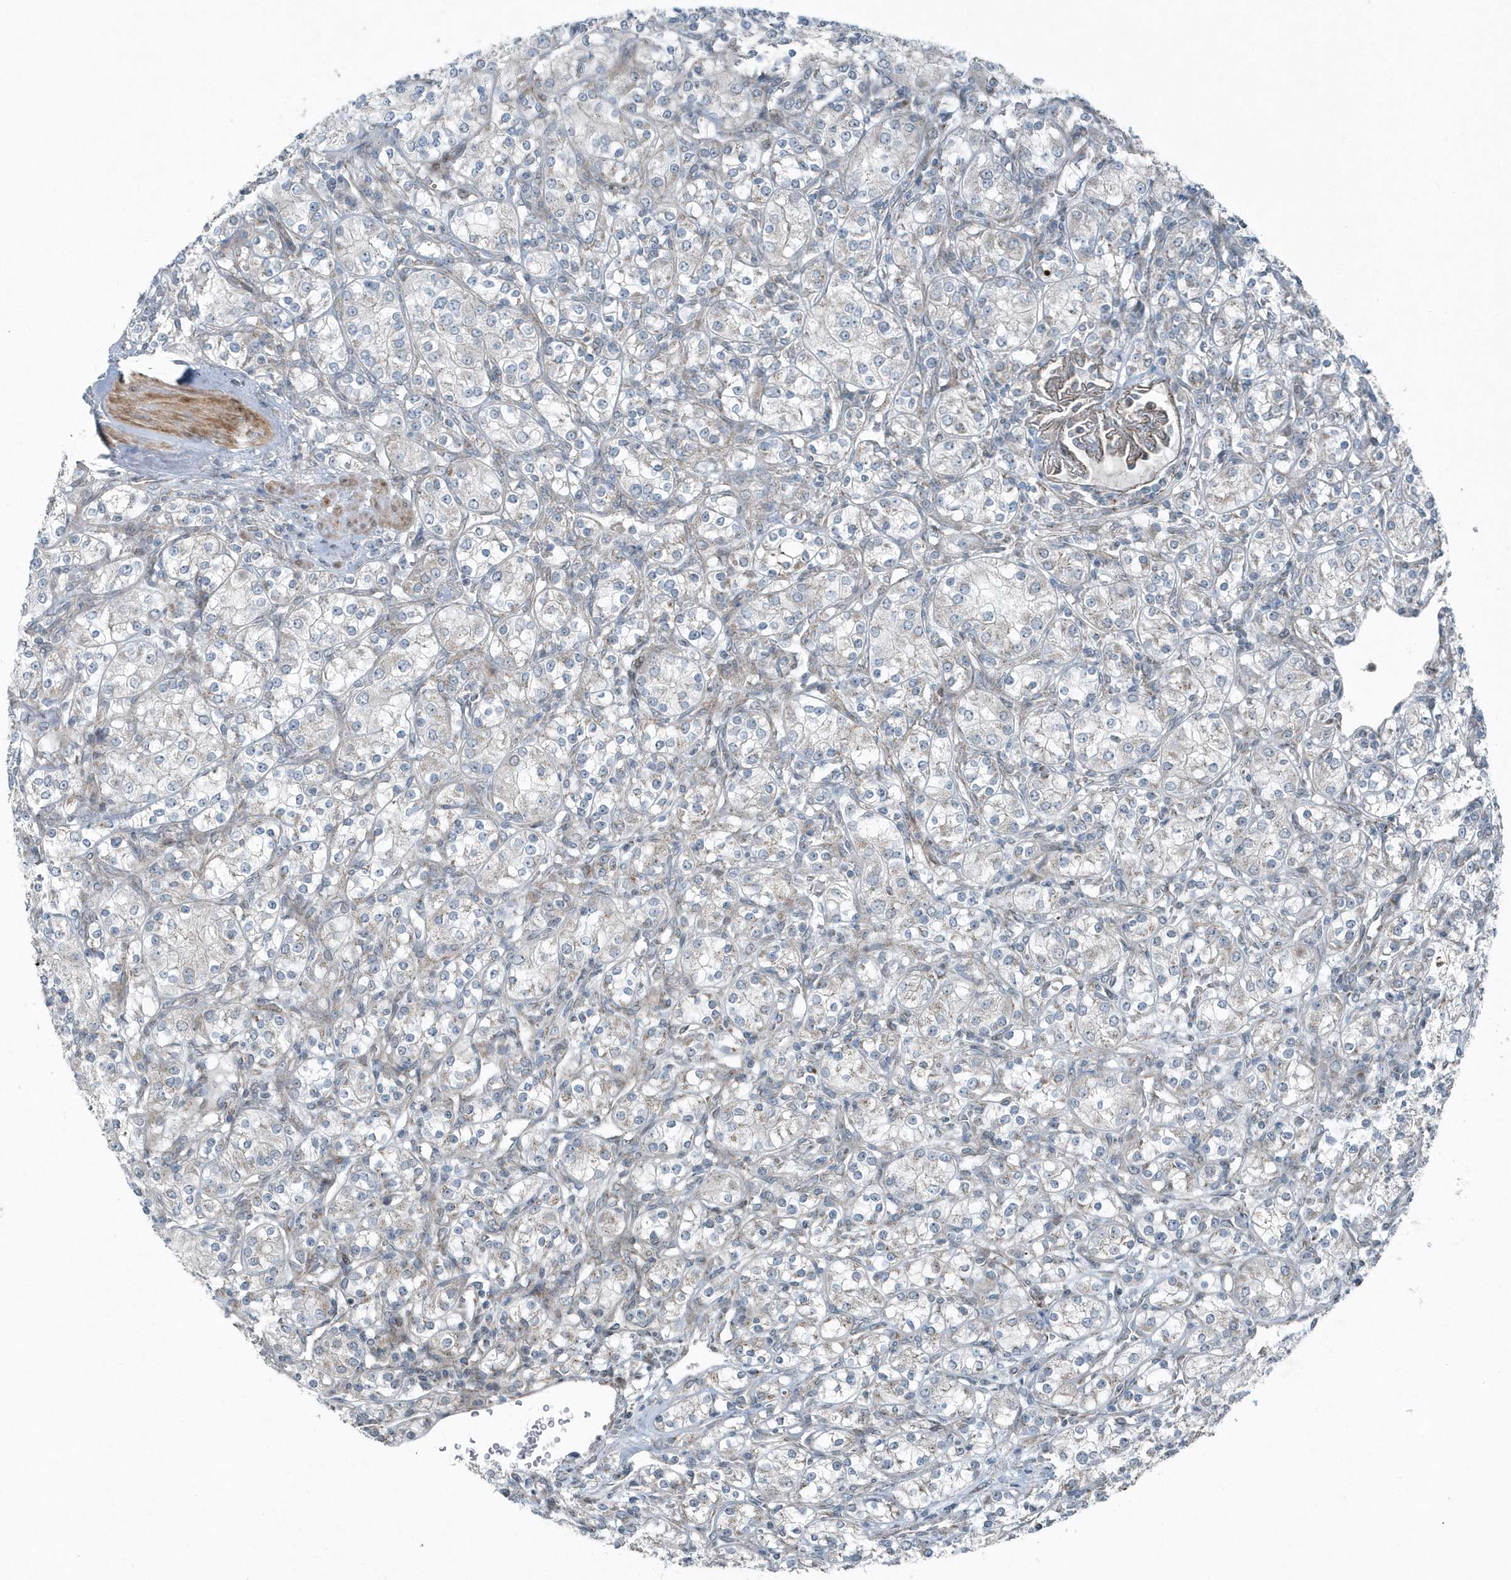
{"staining": {"intensity": "negative", "quantity": "none", "location": "none"}, "tissue": "renal cancer", "cell_type": "Tumor cells", "image_type": "cancer", "snomed": [{"axis": "morphology", "description": "Adenocarcinoma, NOS"}, {"axis": "topography", "description": "Kidney"}], "caption": "IHC image of human renal cancer stained for a protein (brown), which demonstrates no staining in tumor cells.", "gene": "GCC2", "patient": {"sex": "male", "age": 77}}